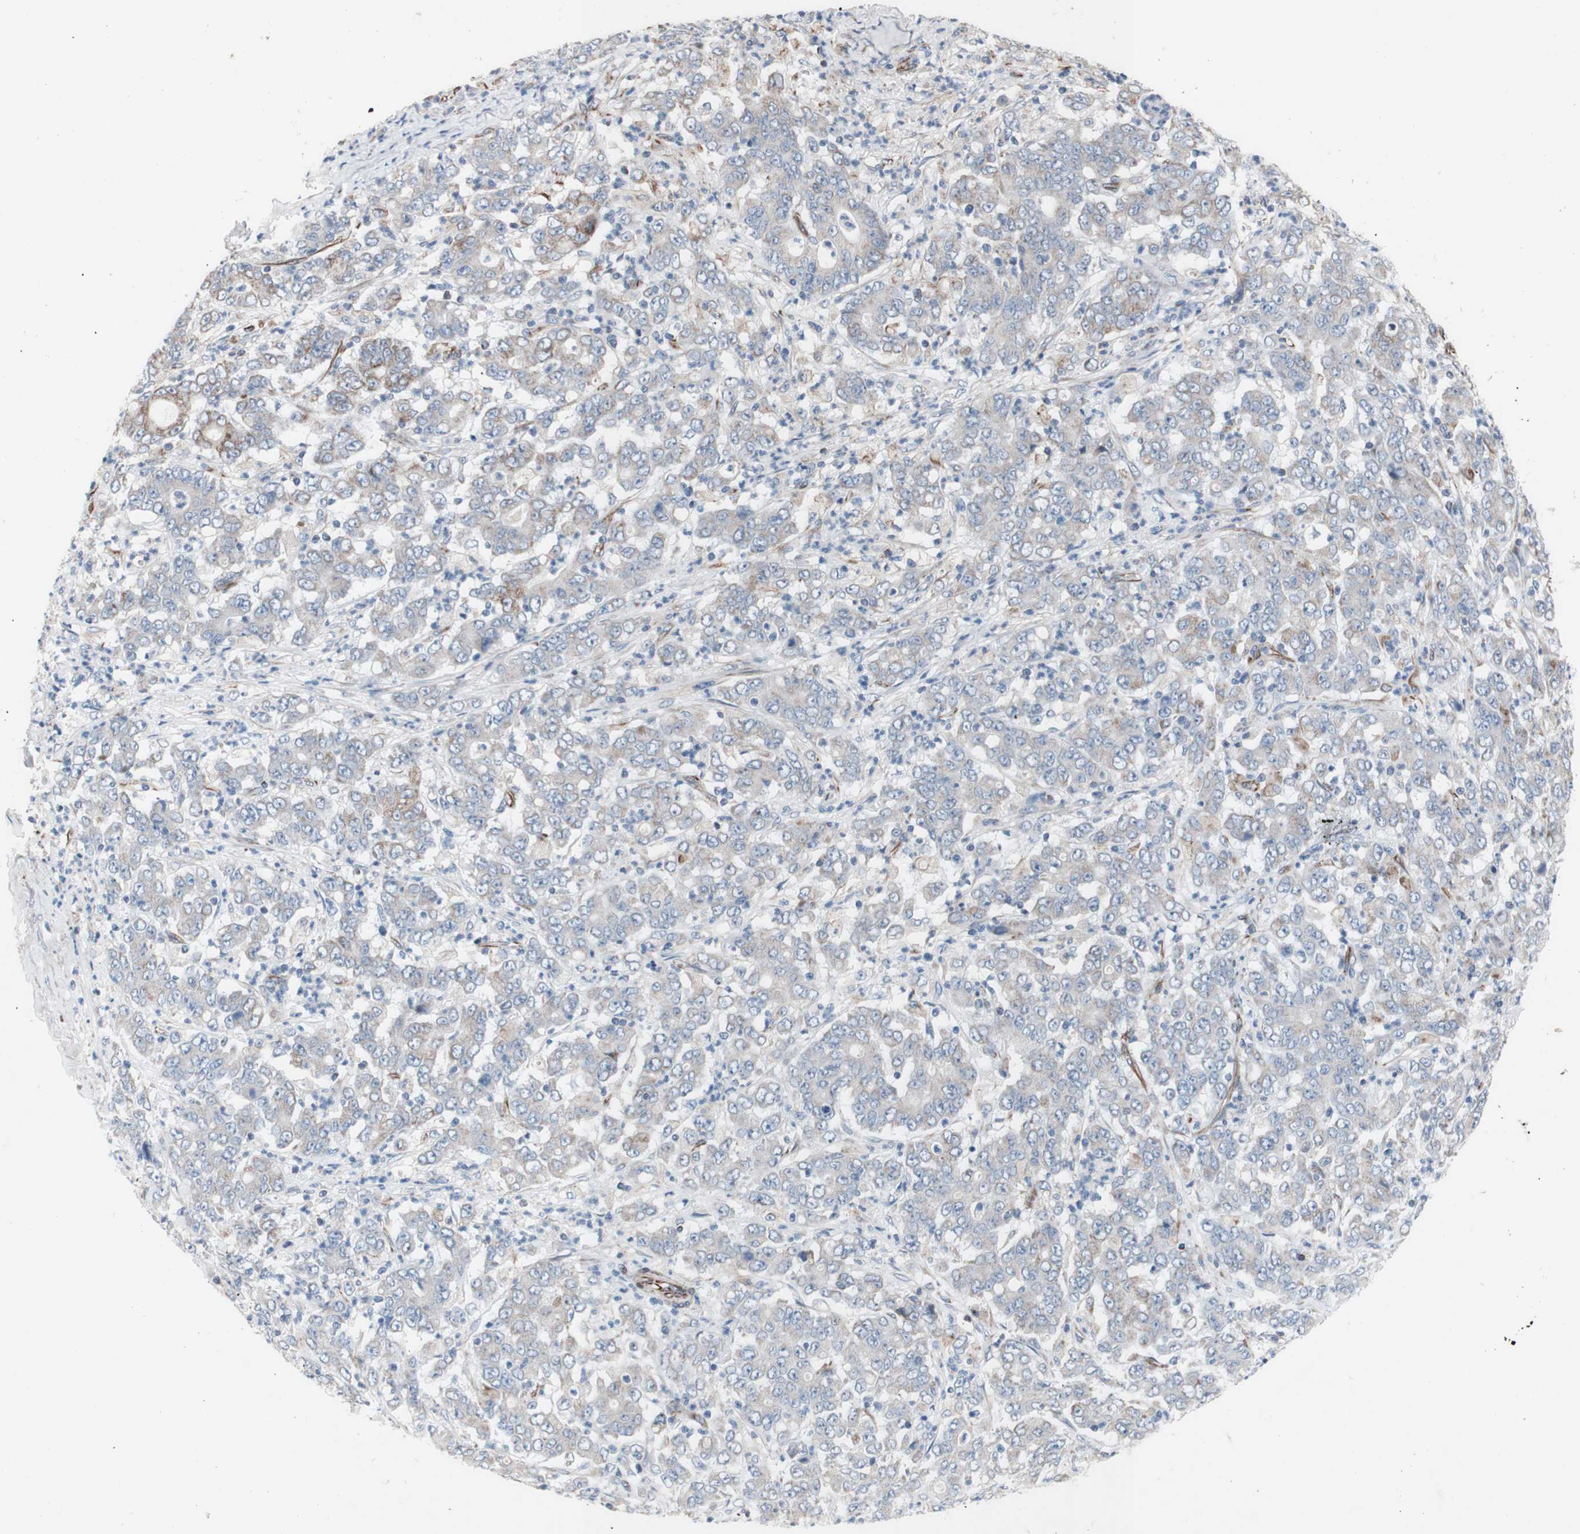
{"staining": {"intensity": "weak", "quantity": "<25%", "location": "cytoplasmic/membranous"}, "tissue": "stomach cancer", "cell_type": "Tumor cells", "image_type": "cancer", "snomed": [{"axis": "morphology", "description": "Adenocarcinoma, NOS"}, {"axis": "topography", "description": "Stomach, lower"}], "caption": "Immunohistochemistry (IHC) histopathology image of human adenocarcinoma (stomach) stained for a protein (brown), which exhibits no expression in tumor cells.", "gene": "AGPAT5", "patient": {"sex": "female", "age": 71}}